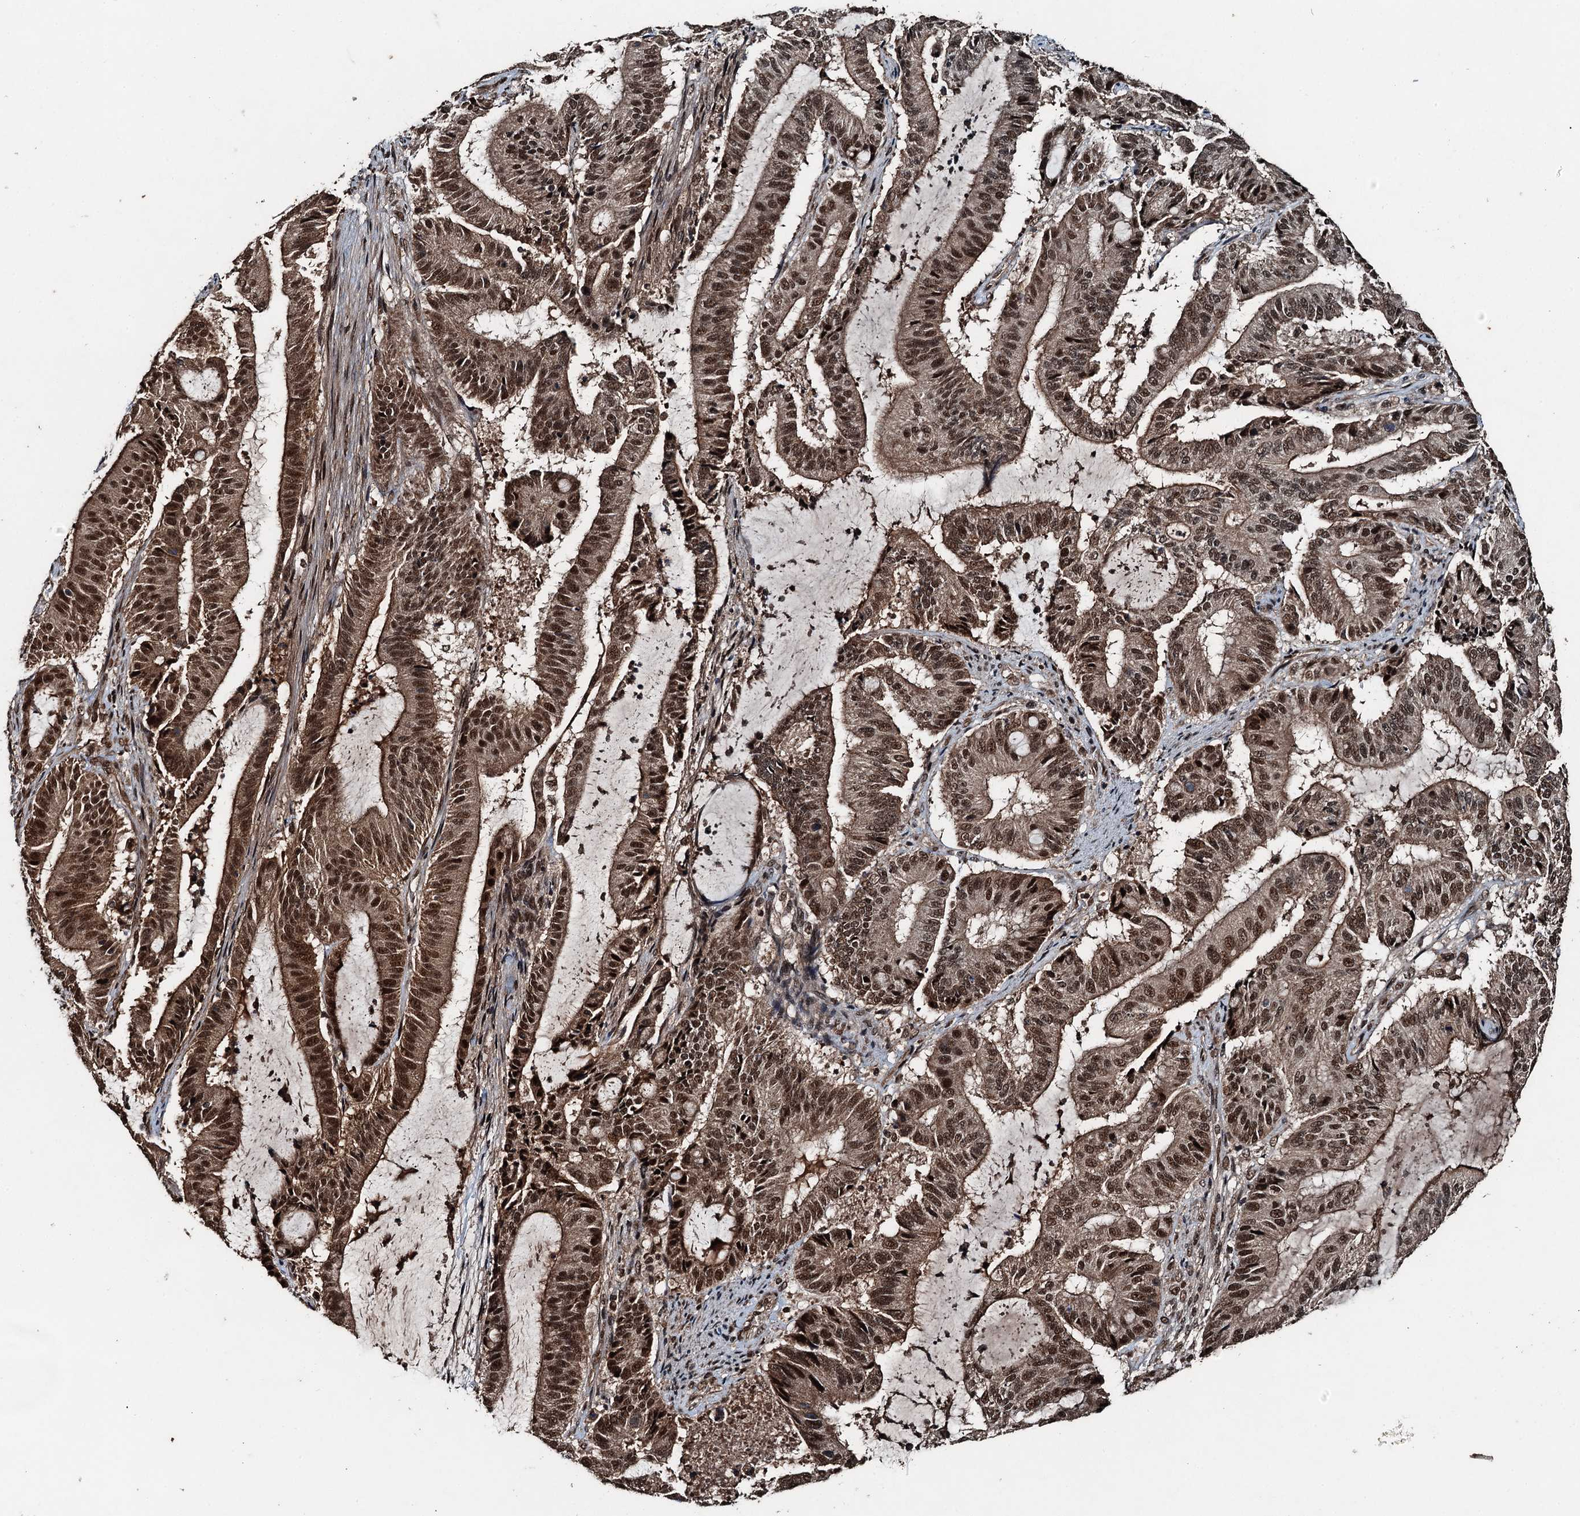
{"staining": {"intensity": "strong", "quantity": ">75%", "location": "nuclear"}, "tissue": "liver cancer", "cell_type": "Tumor cells", "image_type": "cancer", "snomed": [{"axis": "morphology", "description": "Normal tissue, NOS"}, {"axis": "morphology", "description": "Cholangiocarcinoma"}, {"axis": "topography", "description": "Liver"}, {"axis": "topography", "description": "Peripheral nerve tissue"}], "caption": "Immunohistochemical staining of human cholangiocarcinoma (liver) demonstrates high levels of strong nuclear staining in approximately >75% of tumor cells.", "gene": "UBXN6", "patient": {"sex": "female", "age": 73}}